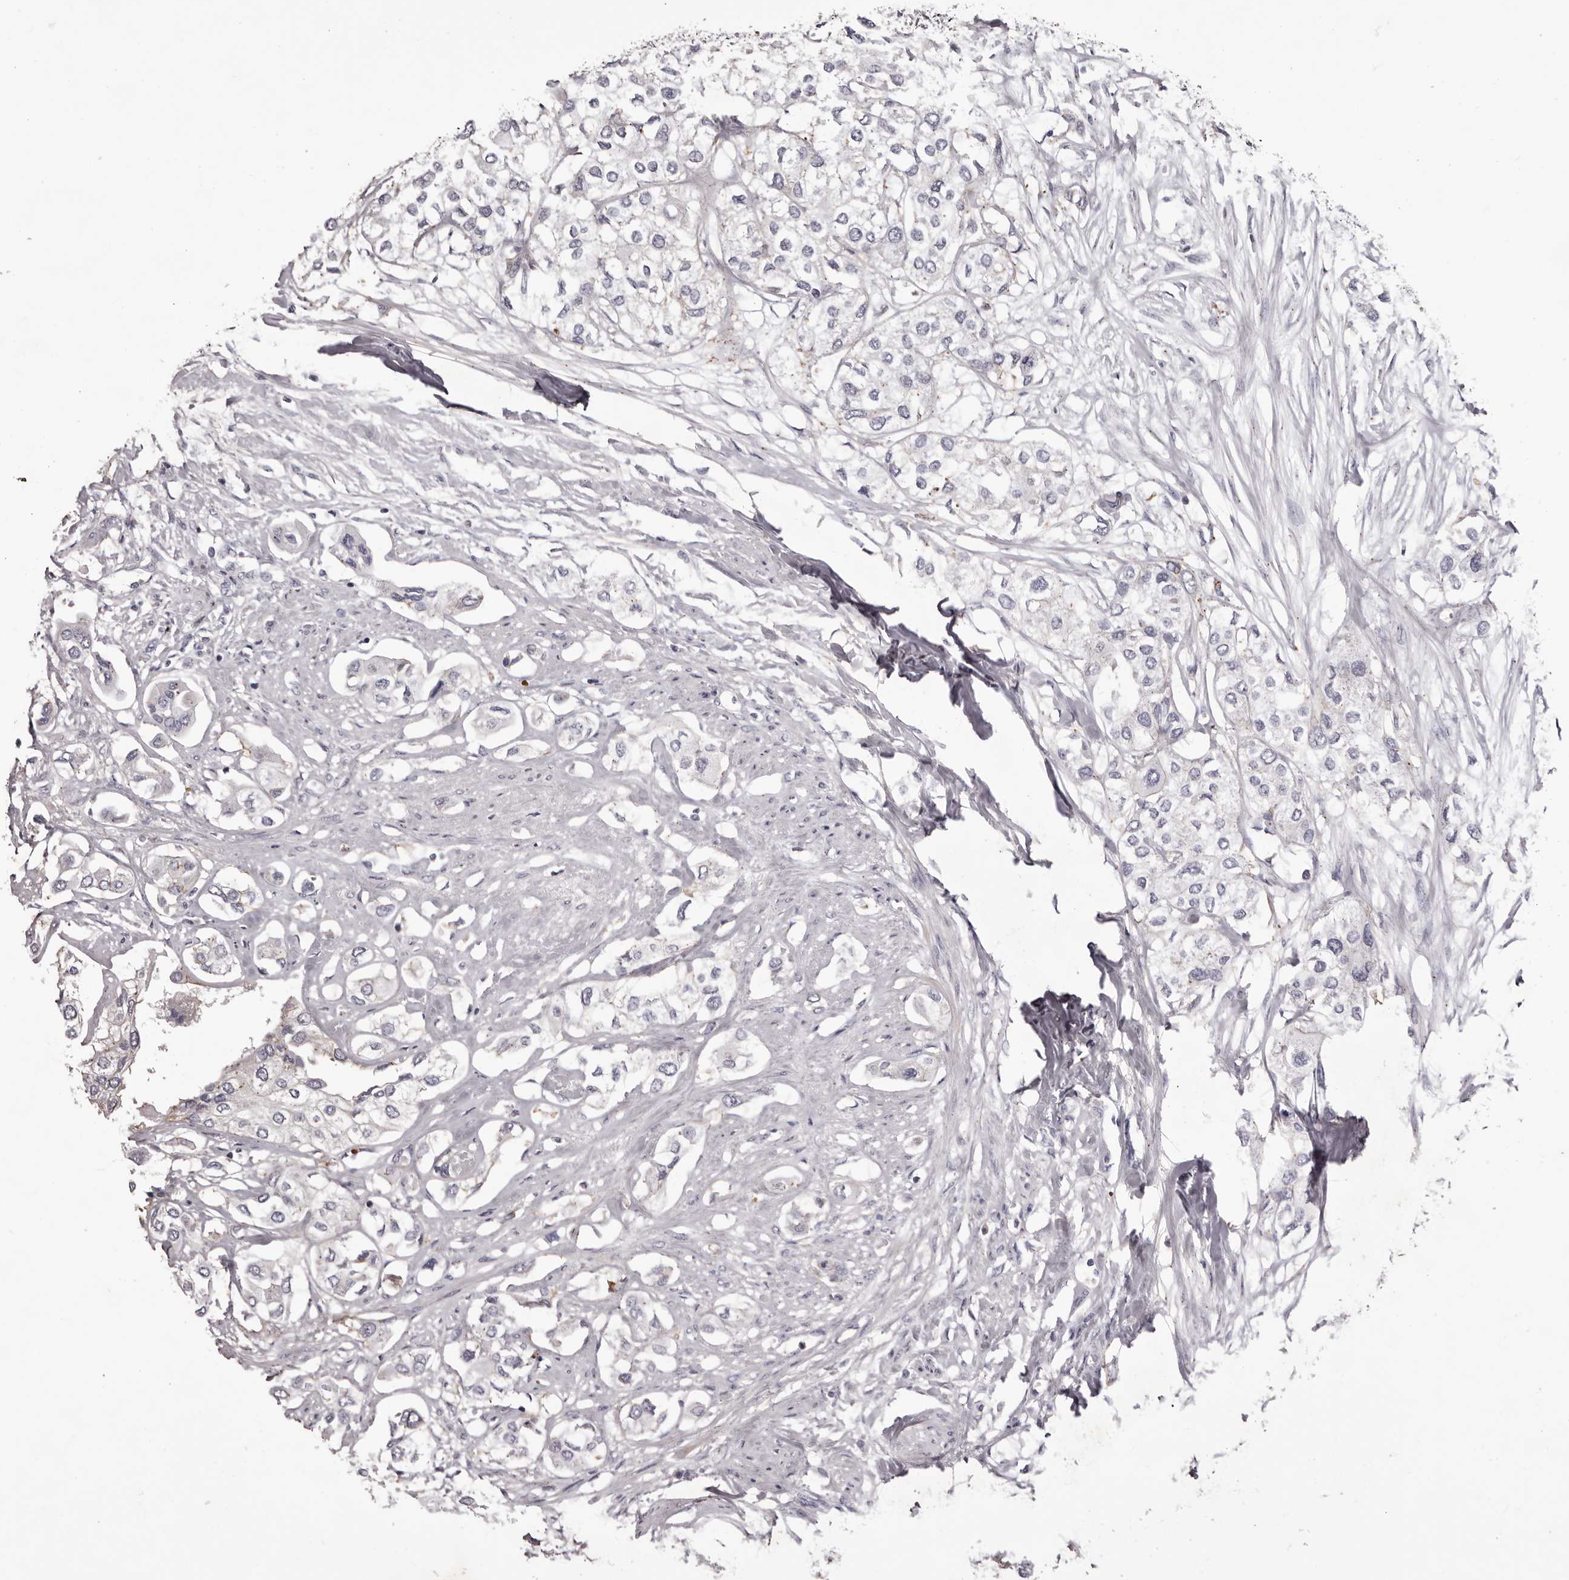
{"staining": {"intensity": "negative", "quantity": "none", "location": "none"}, "tissue": "urothelial cancer", "cell_type": "Tumor cells", "image_type": "cancer", "snomed": [{"axis": "morphology", "description": "Urothelial carcinoma, High grade"}, {"axis": "topography", "description": "Urinary bladder"}], "caption": "The image shows no staining of tumor cells in urothelial carcinoma (high-grade).", "gene": "PEG10", "patient": {"sex": "male", "age": 64}}